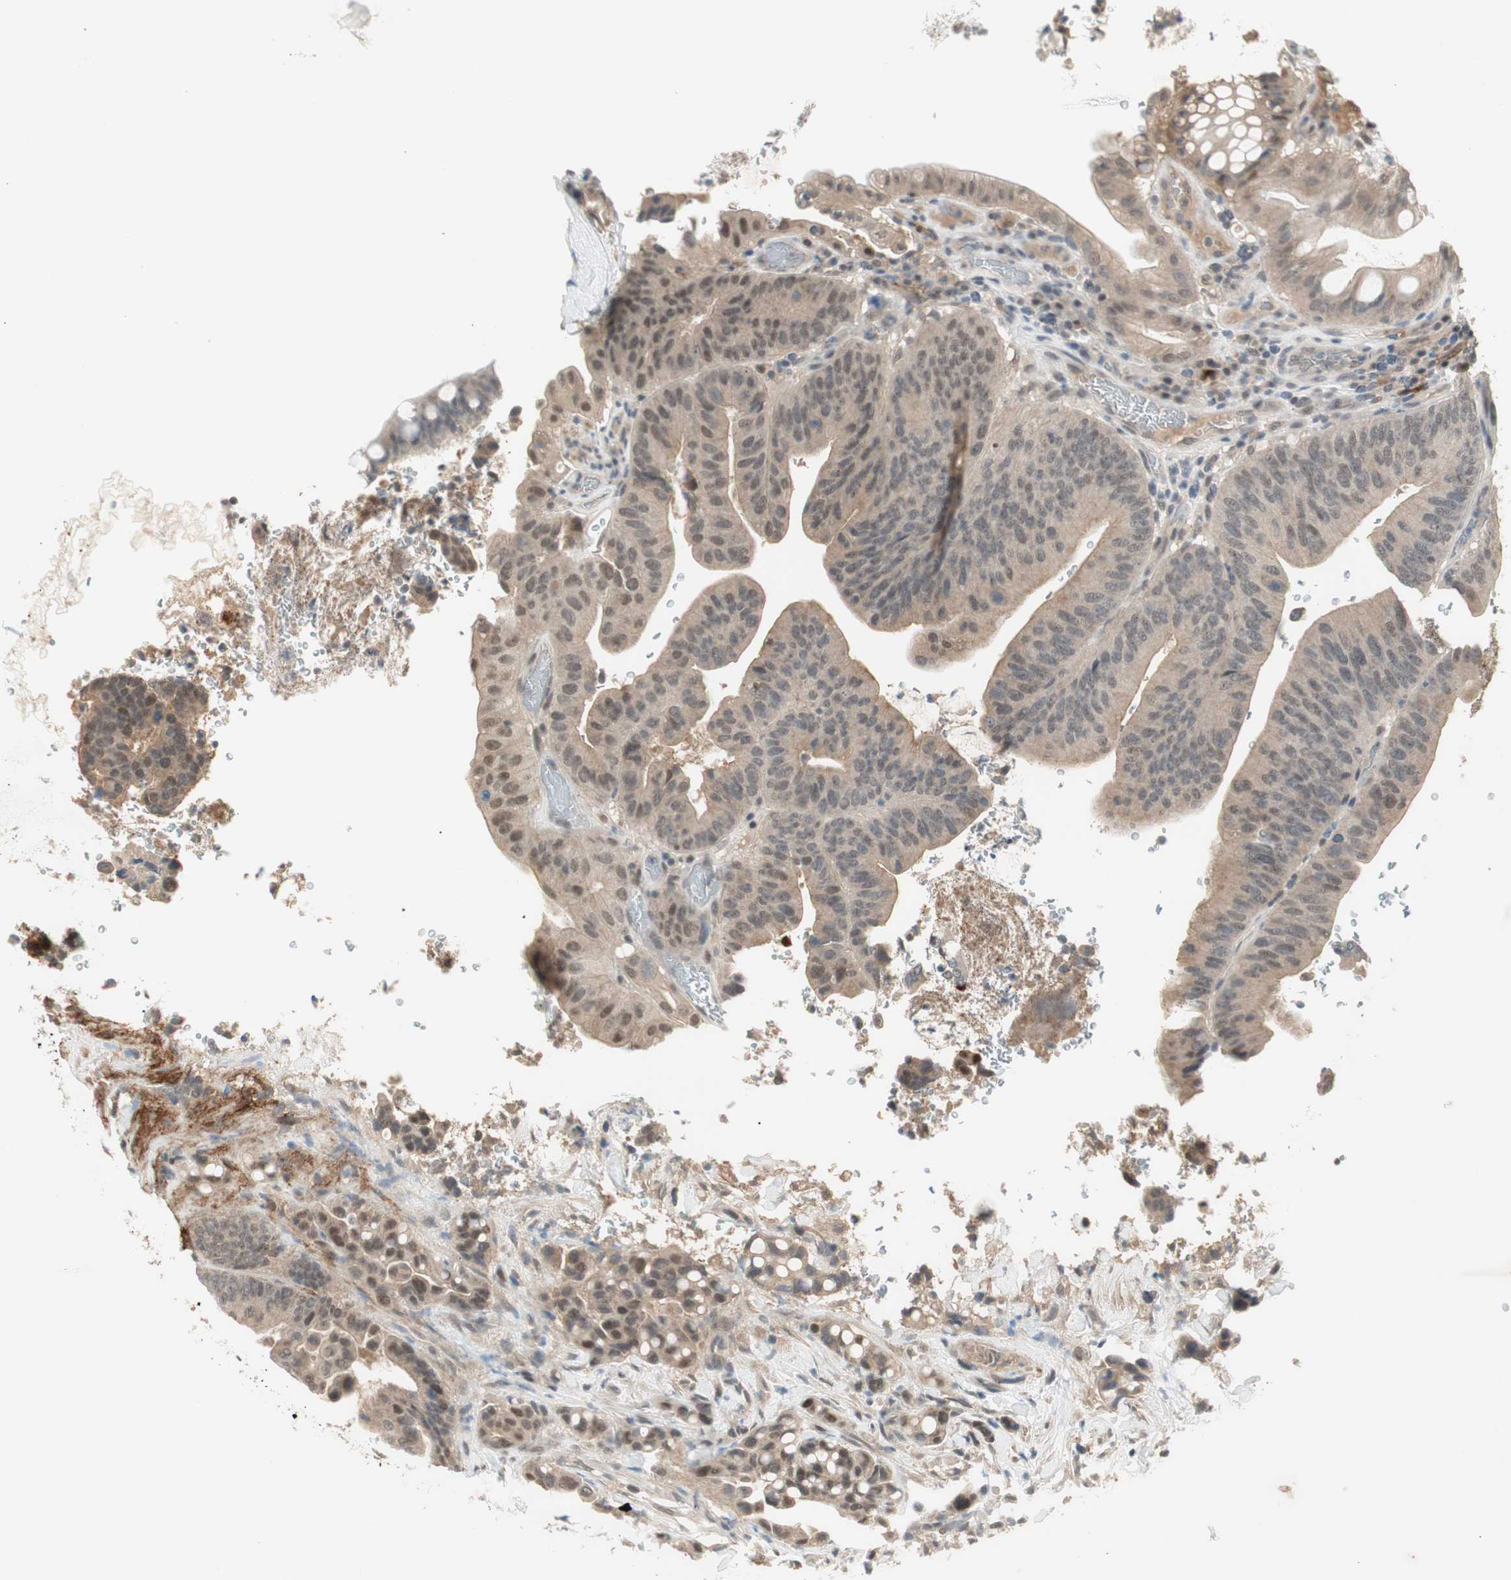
{"staining": {"intensity": "moderate", "quantity": "<25%", "location": "nuclear"}, "tissue": "colorectal cancer", "cell_type": "Tumor cells", "image_type": "cancer", "snomed": [{"axis": "morphology", "description": "Normal tissue, NOS"}, {"axis": "morphology", "description": "Adenocarcinoma, NOS"}, {"axis": "topography", "description": "Colon"}], "caption": "A high-resolution image shows IHC staining of colorectal adenocarcinoma, which reveals moderate nuclear expression in approximately <25% of tumor cells. (Brightfield microscopy of DAB IHC at high magnification).", "gene": "RNGTT", "patient": {"sex": "male", "age": 82}}